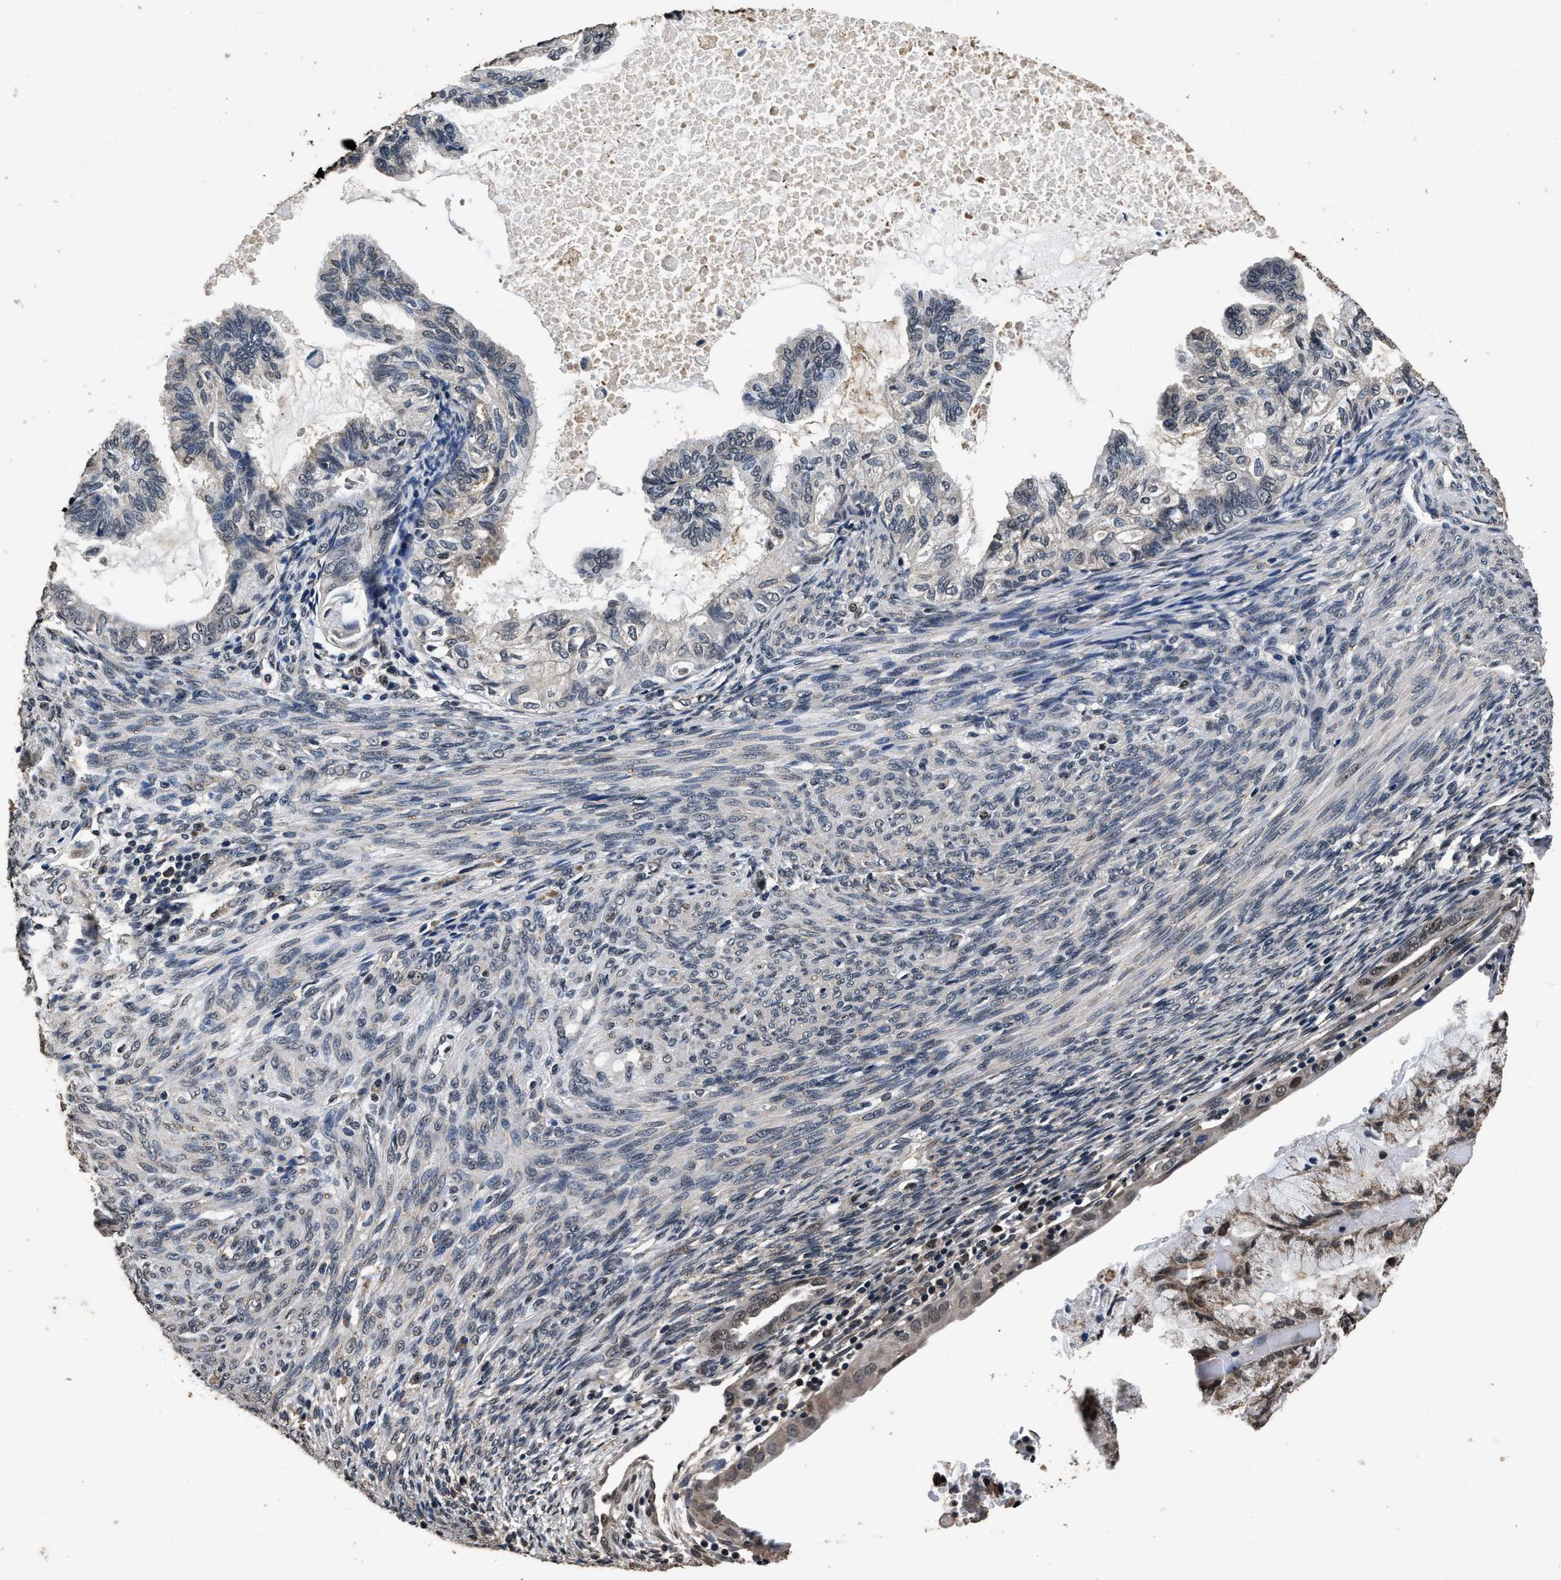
{"staining": {"intensity": "negative", "quantity": "none", "location": "none"}, "tissue": "cervical cancer", "cell_type": "Tumor cells", "image_type": "cancer", "snomed": [{"axis": "morphology", "description": "Normal tissue, NOS"}, {"axis": "morphology", "description": "Adenocarcinoma, NOS"}, {"axis": "topography", "description": "Cervix"}, {"axis": "topography", "description": "Endometrium"}], "caption": "Tumor cells are negative for brown protein staining in cervical cancer (adenocarcinoma).", "gene": "CSTF1", "patient": {"sex": "female", "age": 86}}